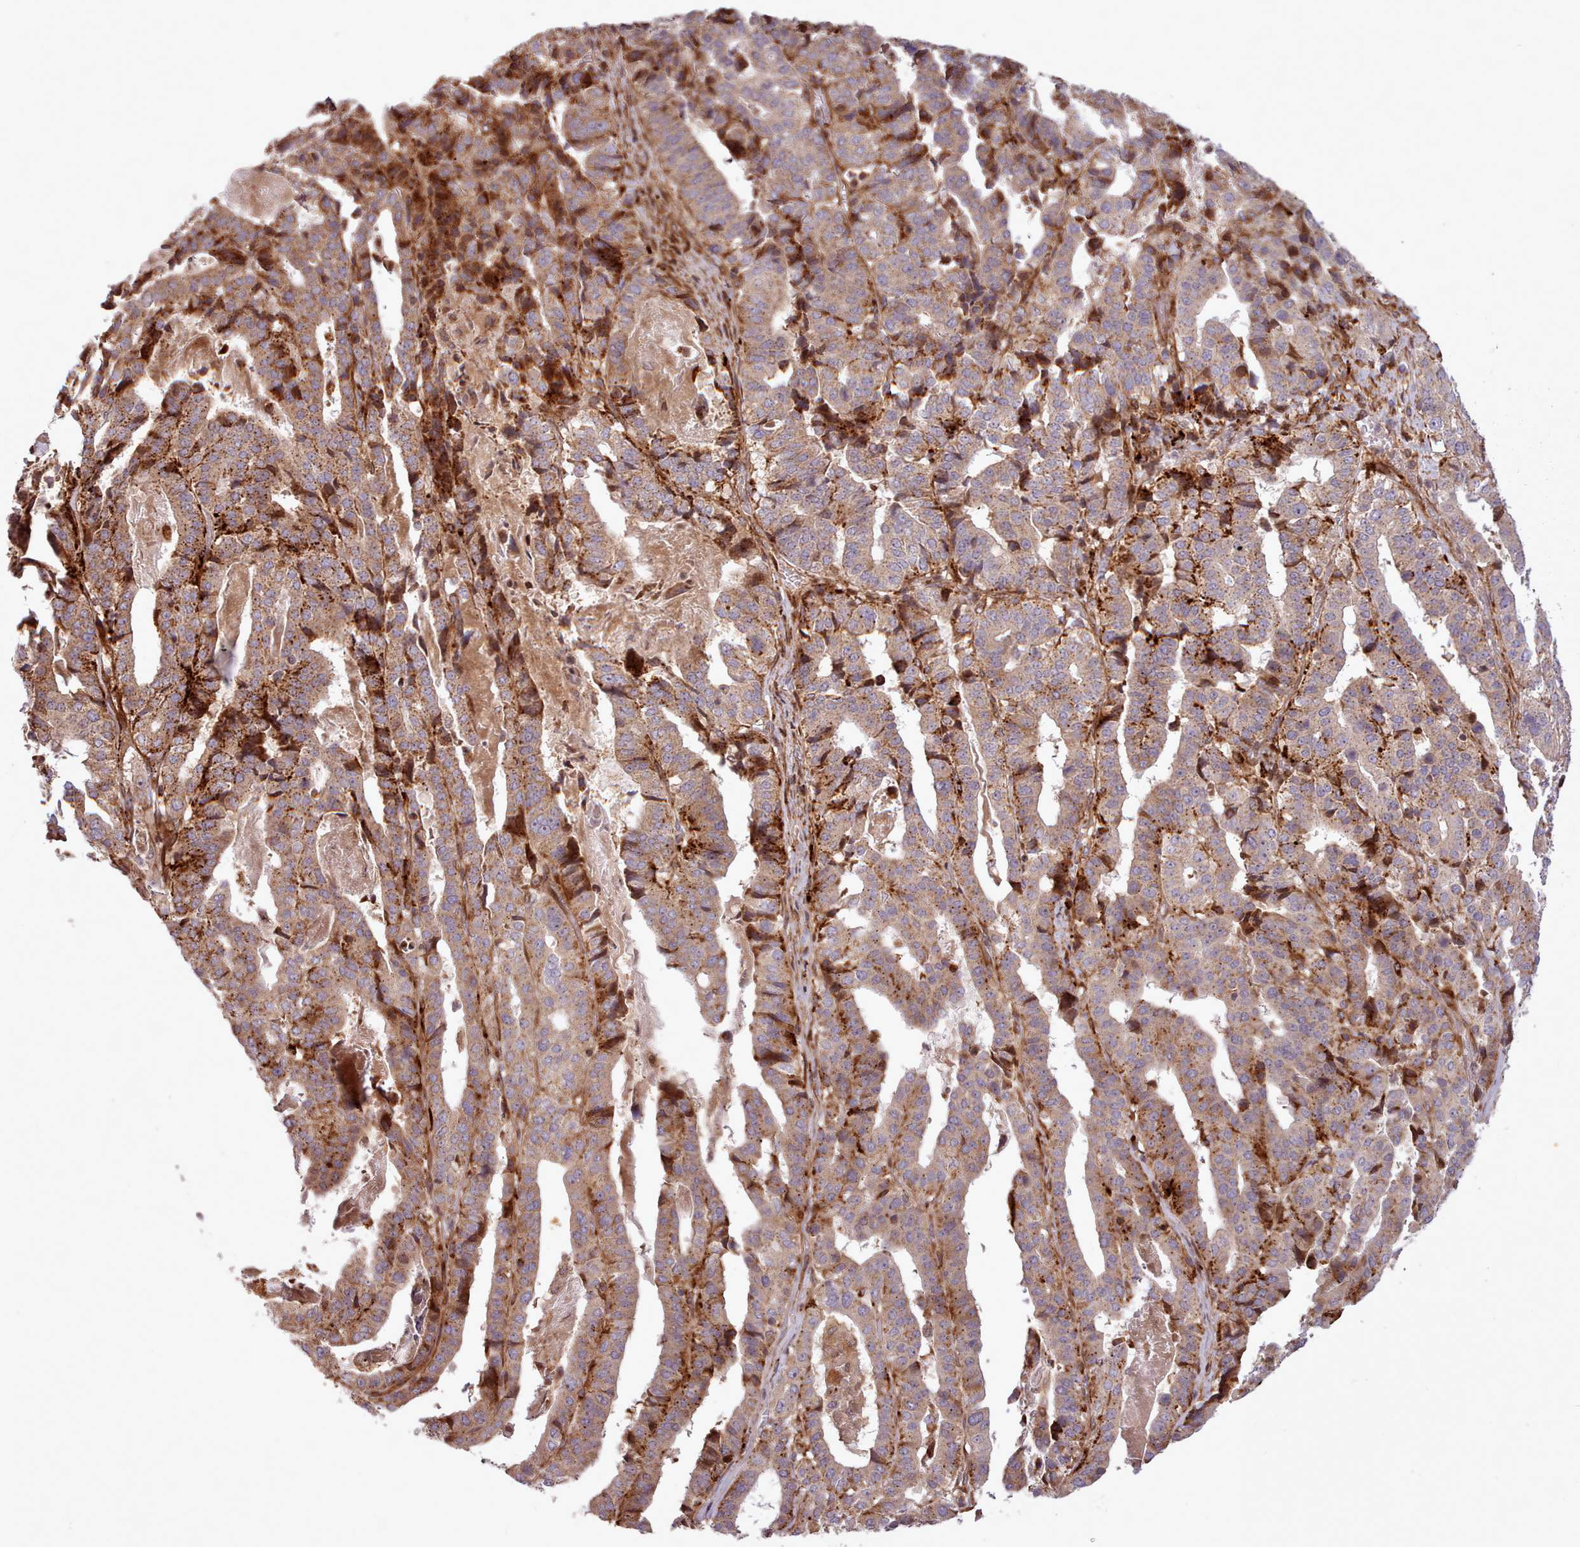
{"staining": {"intensity": "moderate", "quantity": ">75%", "location": "cytoplasmic/membranous"}, "tissue": "stomach cancer", "cell_type": "Tumor cells", "image_type": "cancer", "snomed": [{"axis": "morphology", "description": "Adenocarcinoma, NOS"}, {"axis": "topography", "description": "Stomach"}], "caption": "An IHC image of tumor tissue is shown. Protein staining in brown labels moderate cytoplasmic/membranous positivity in adenocarcinoma (stomach) within tumor cells.", "gene": "NLRP7", "patient": {"sex": "male", "age": 48}}